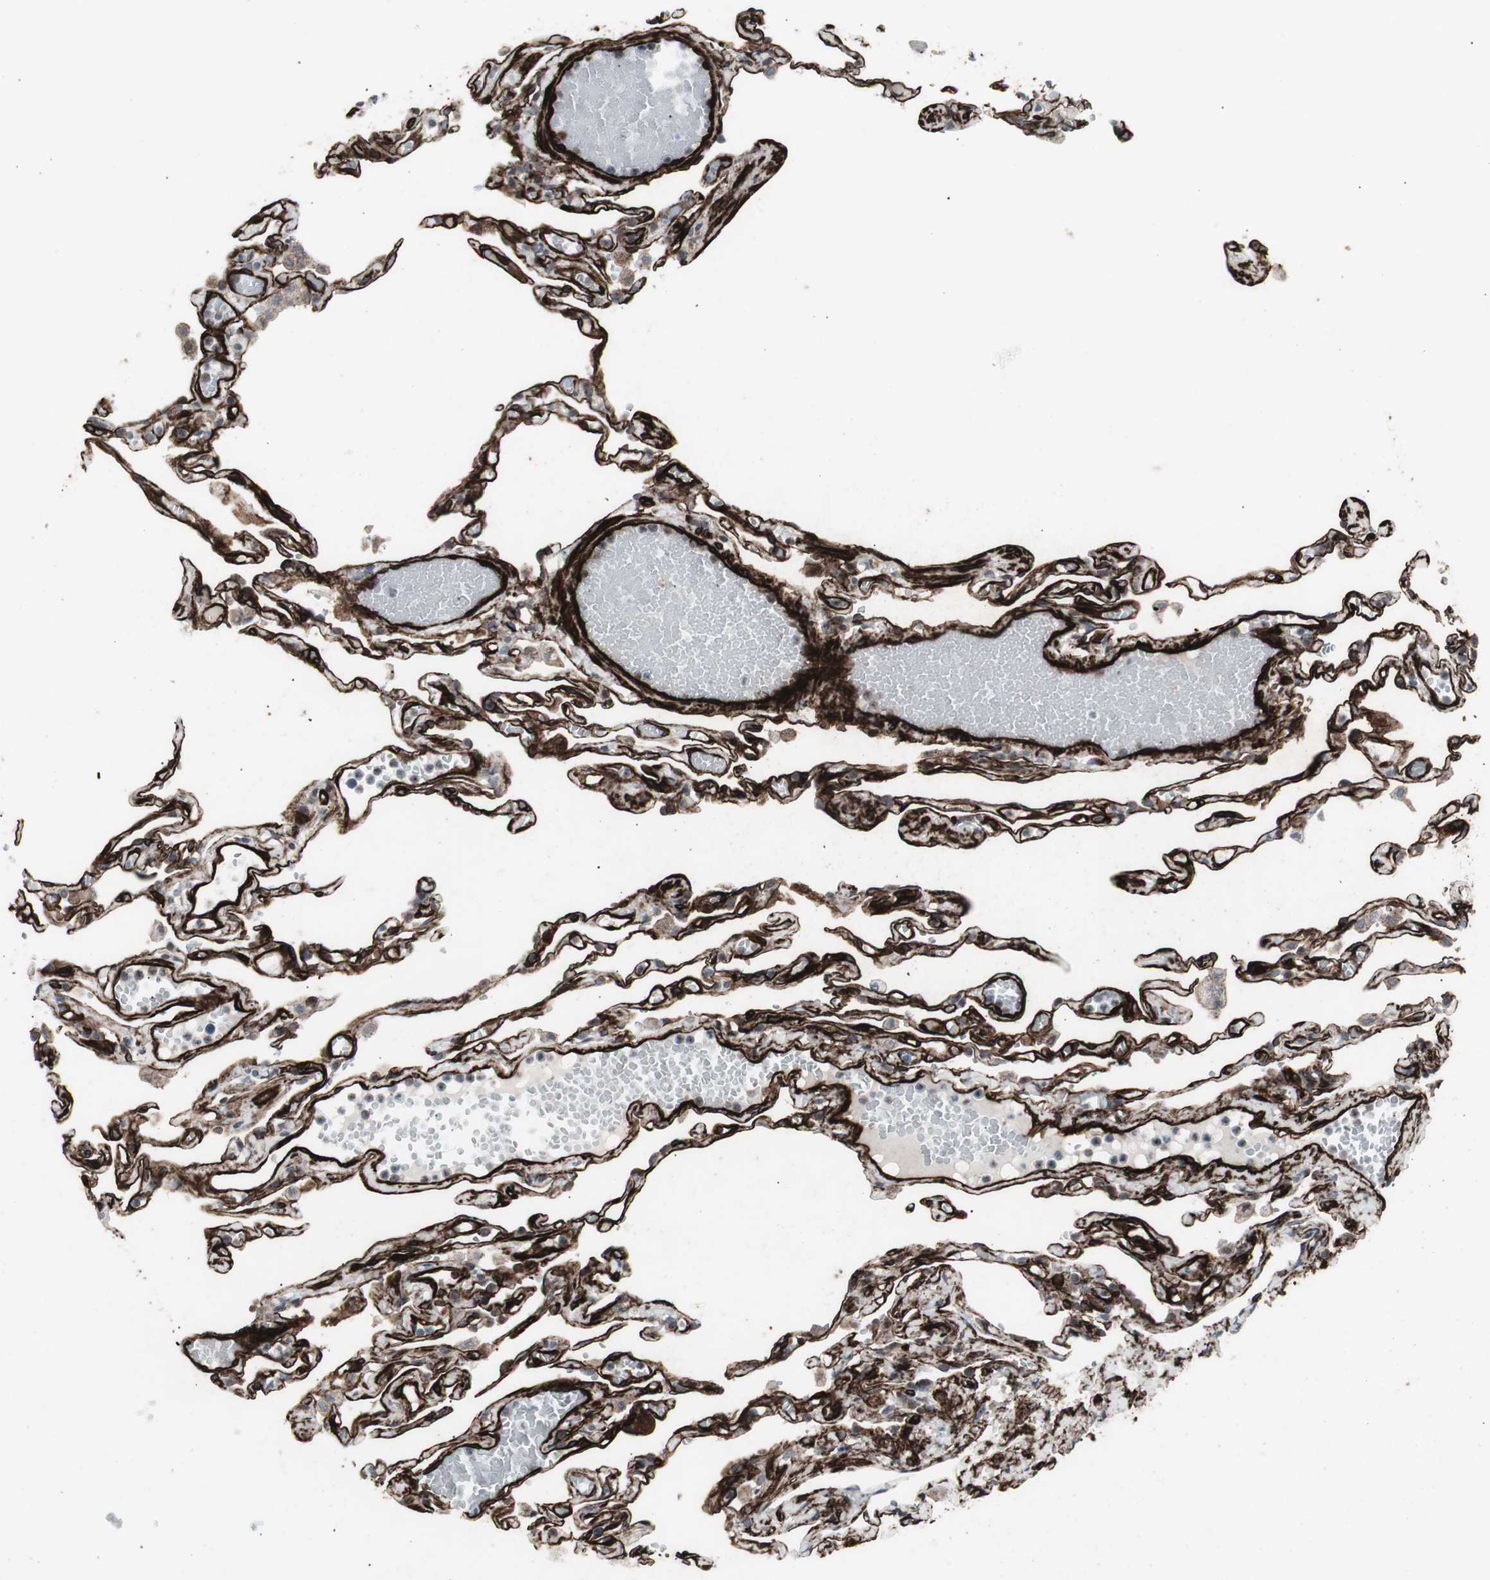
{"staining": {"intensity": "strong", "quantity": ">75%", "location": "cytoplasmic/membranous"}, "tissue": "lung", "cell_type": "Alveolar cells", "image_type": "normal", "snomed": [{"axis": "morphology", "description": "Normal tissue, NOS"}, {"axis": "topography", "description": "Lung"}], "caption": "DAB immunohistochemical staining of benign lung reveals strong cytoplasmic/membranous protein expression in approximately >75% of alveolar cells.", "gene": "PDGFA", "patient": {"sex": "male", "age": 21}}